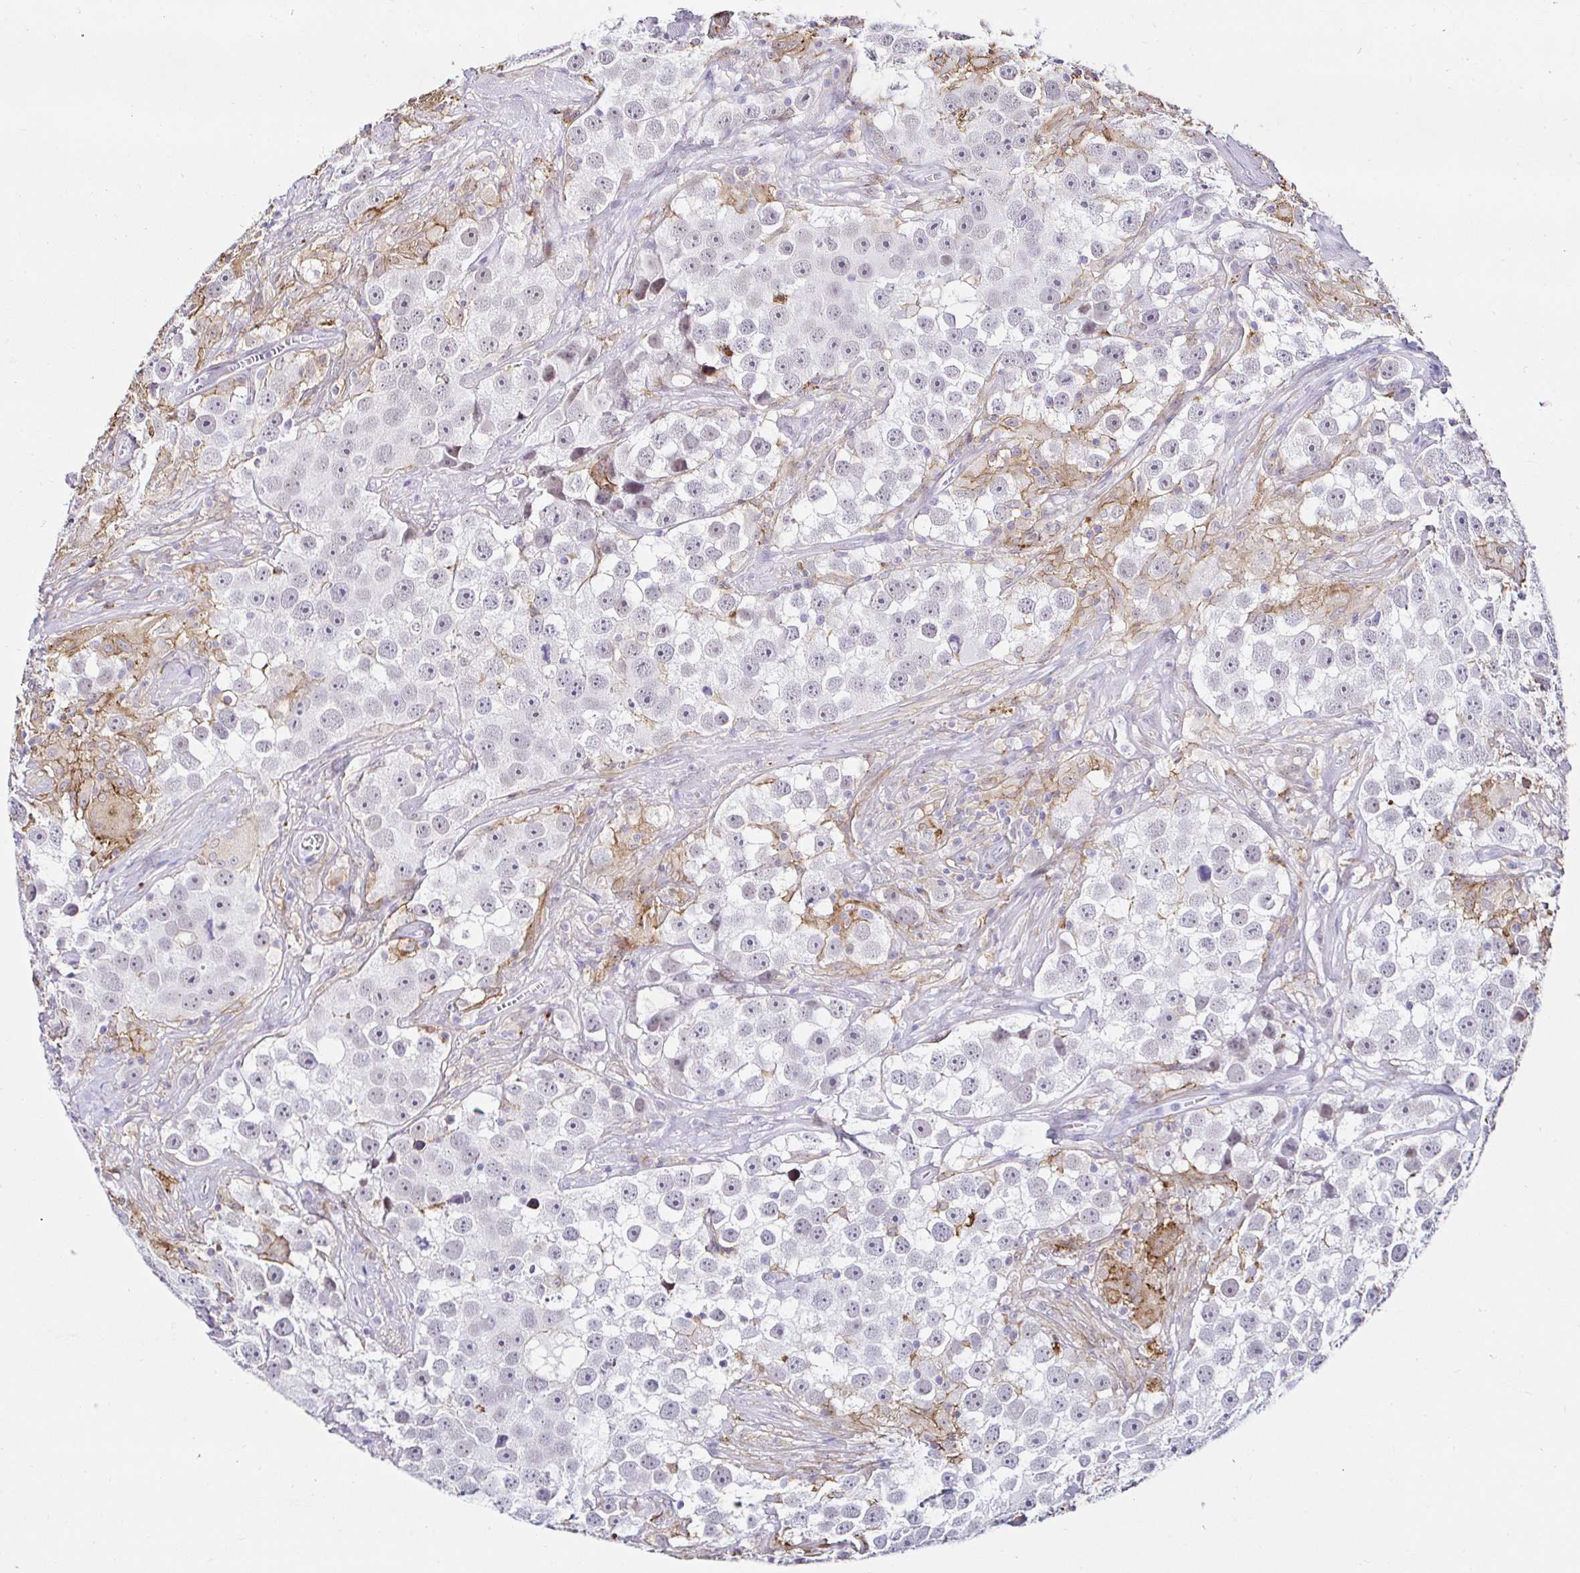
{"staining": {"intensity": "weak", "quantity": "<25%", "location": "nuclear"}, "tissue": "testis cancer", "cell_type": "Tumor cells", "image_type": "cancer", "snomed": [{"axis": "morphology", "description": "Seminoma, NOS"}, {"axis": "topography", "description": "Testis"}], "caption": "DAB immunohistochemical staining of human testis cancer (seminoma) reveals no significant expression in tumor cells.", "gene": "CYBB", "patient": {"sex": "male", "age": 49}}